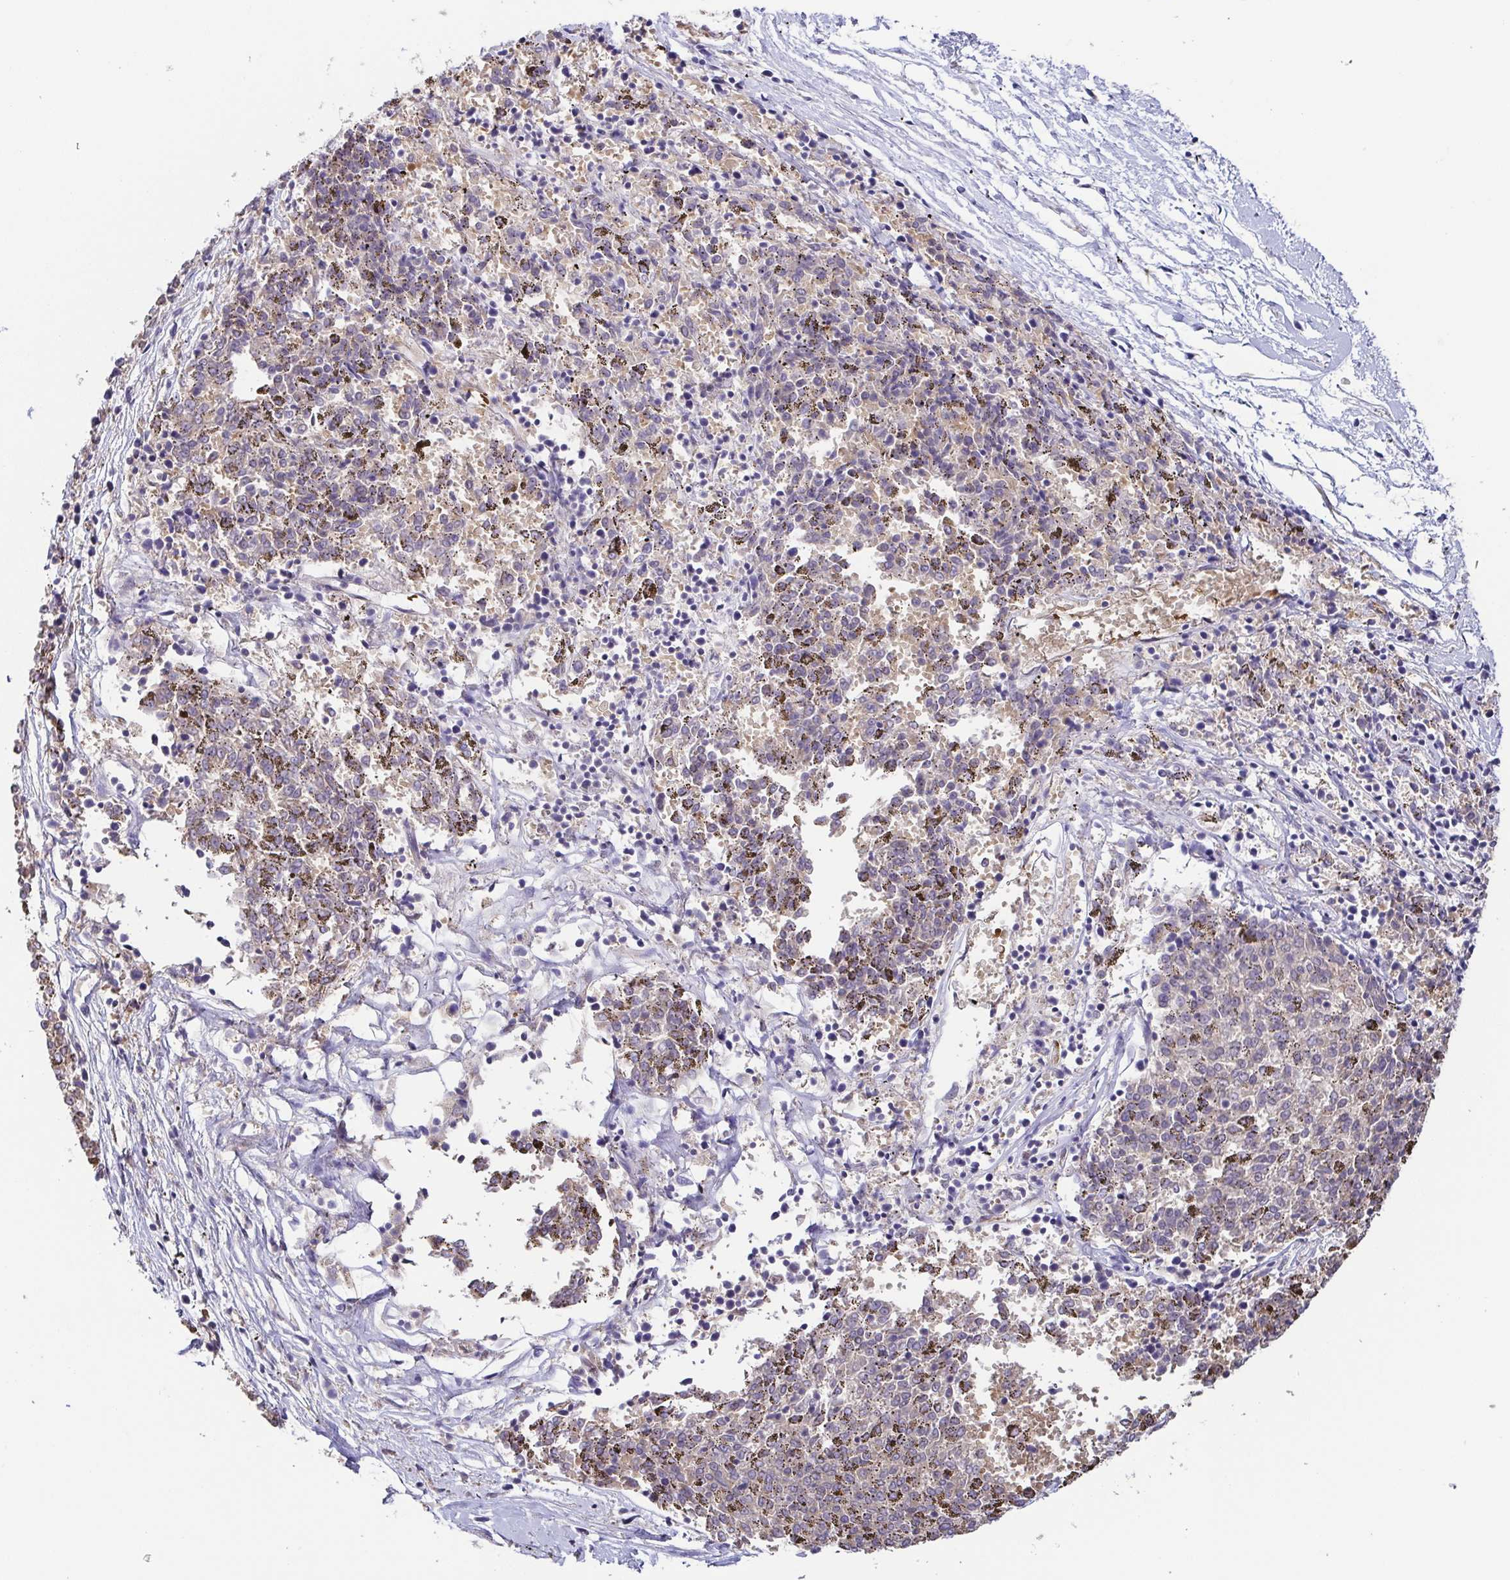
{"staining": {"intensity": "negative", "quantity": "none", "location": "none"}, "tissue": "melanoma", "cell_type": "Tumor cells", "image_type": "cancer", "snomed": [{"axis": "morphology", "description": "Malignant melanoma, NOS"}, {"axis": "topography", "description": "Skin"}], "caption": "Immunohistochemical staining of melanoma exhibits no significant expression in tumor cells.", "gene": "EIF3D", "patient": {"sex": "female", "age": 72}}